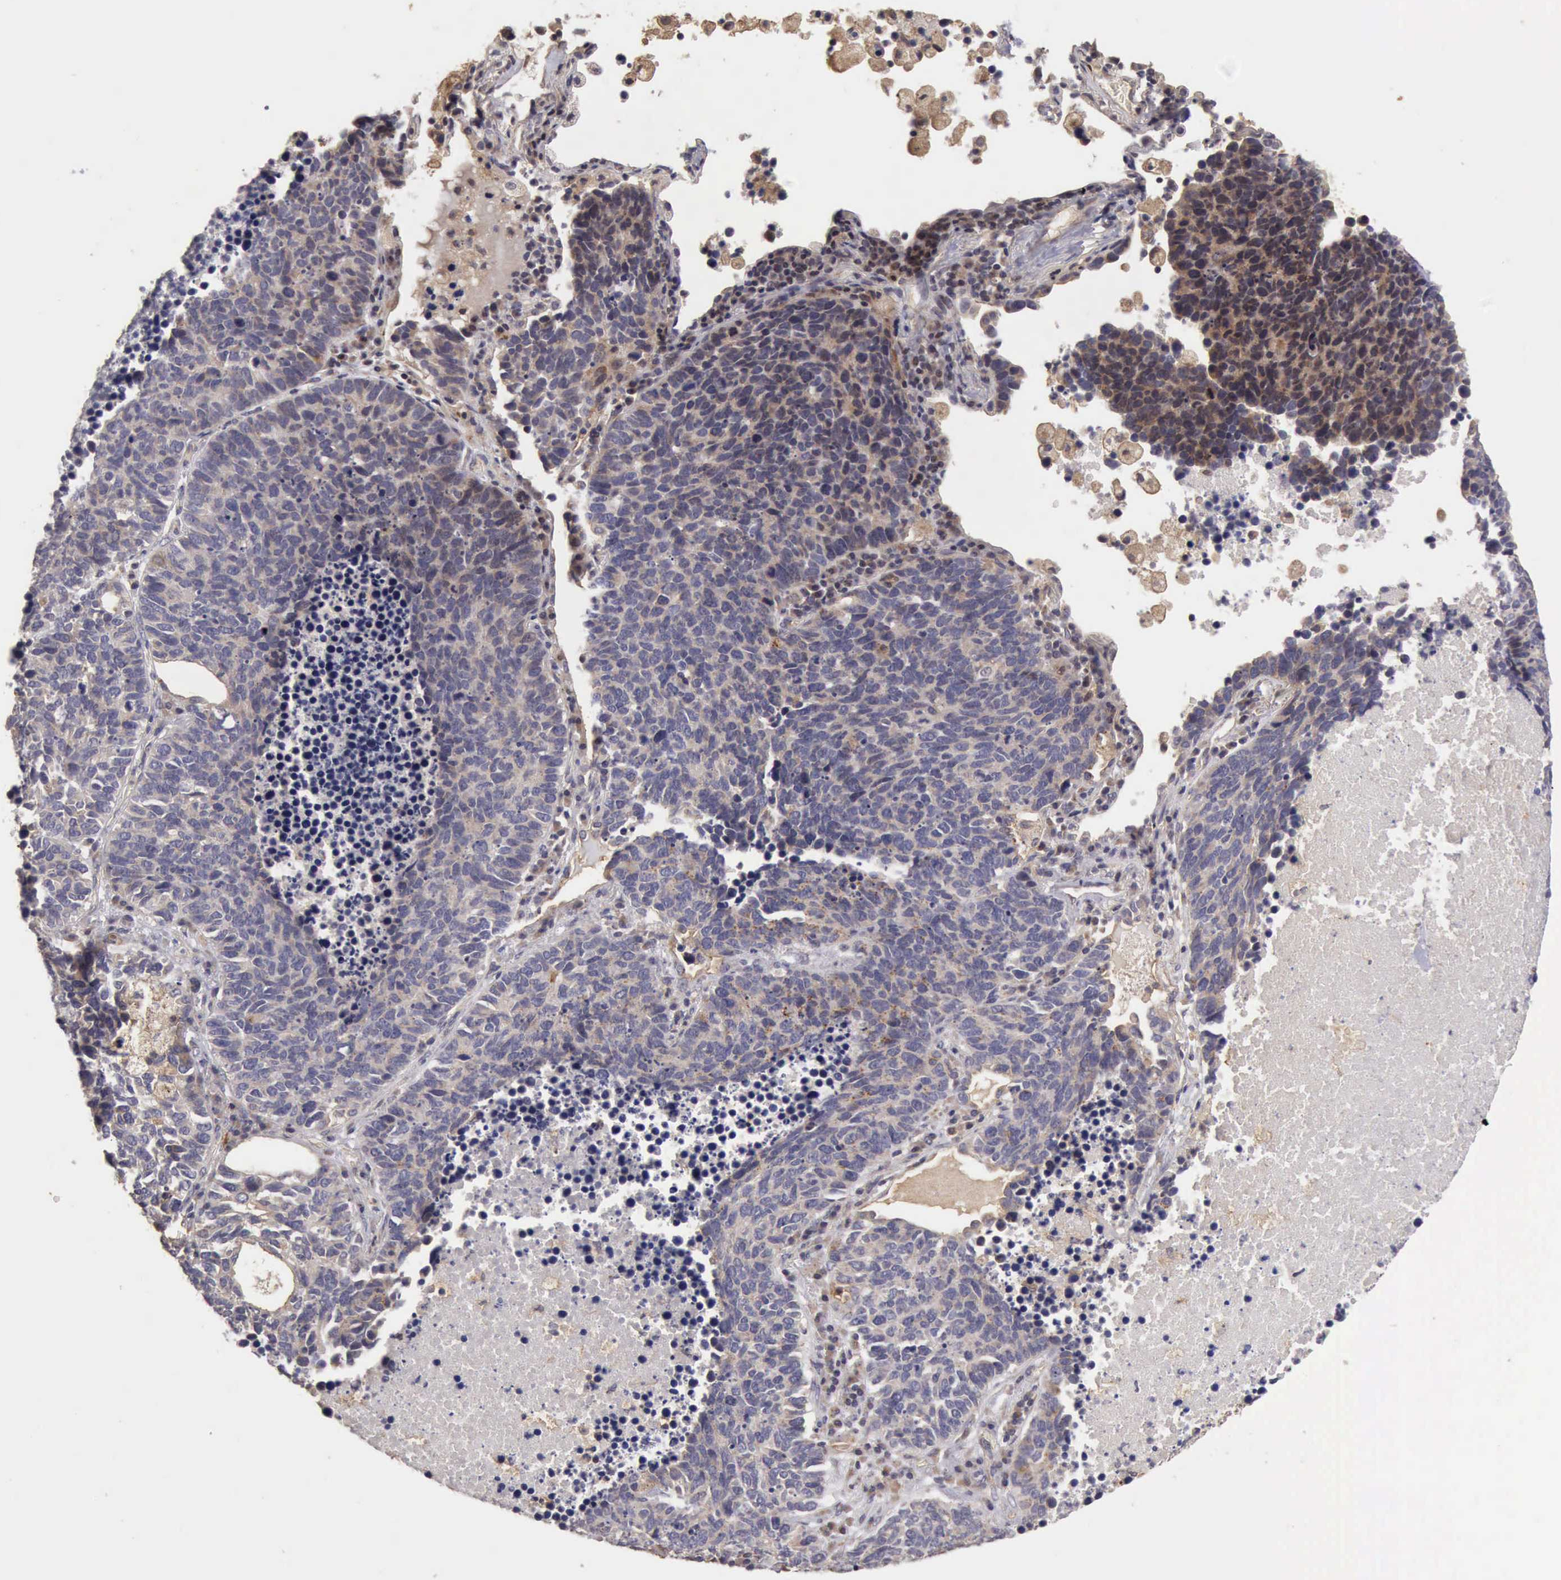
{"staining": {"intensity": "negative", "quantity": "none", "location": "none"}, "tissue": "lung cancer", "cell_type": "Tumor cells", "image_type": "cancer", "snomed": [{"axis": "morphology", "description": "Neoplasm, malignant, NOS"}, {"axis": "topography", "description": "Lung"}], "caption": "IHC of lung neoplasm (malignant) exhibits no expression in tumor cells.", "gene": "BMX", "patient": {"sex": "female", "age": 75}}